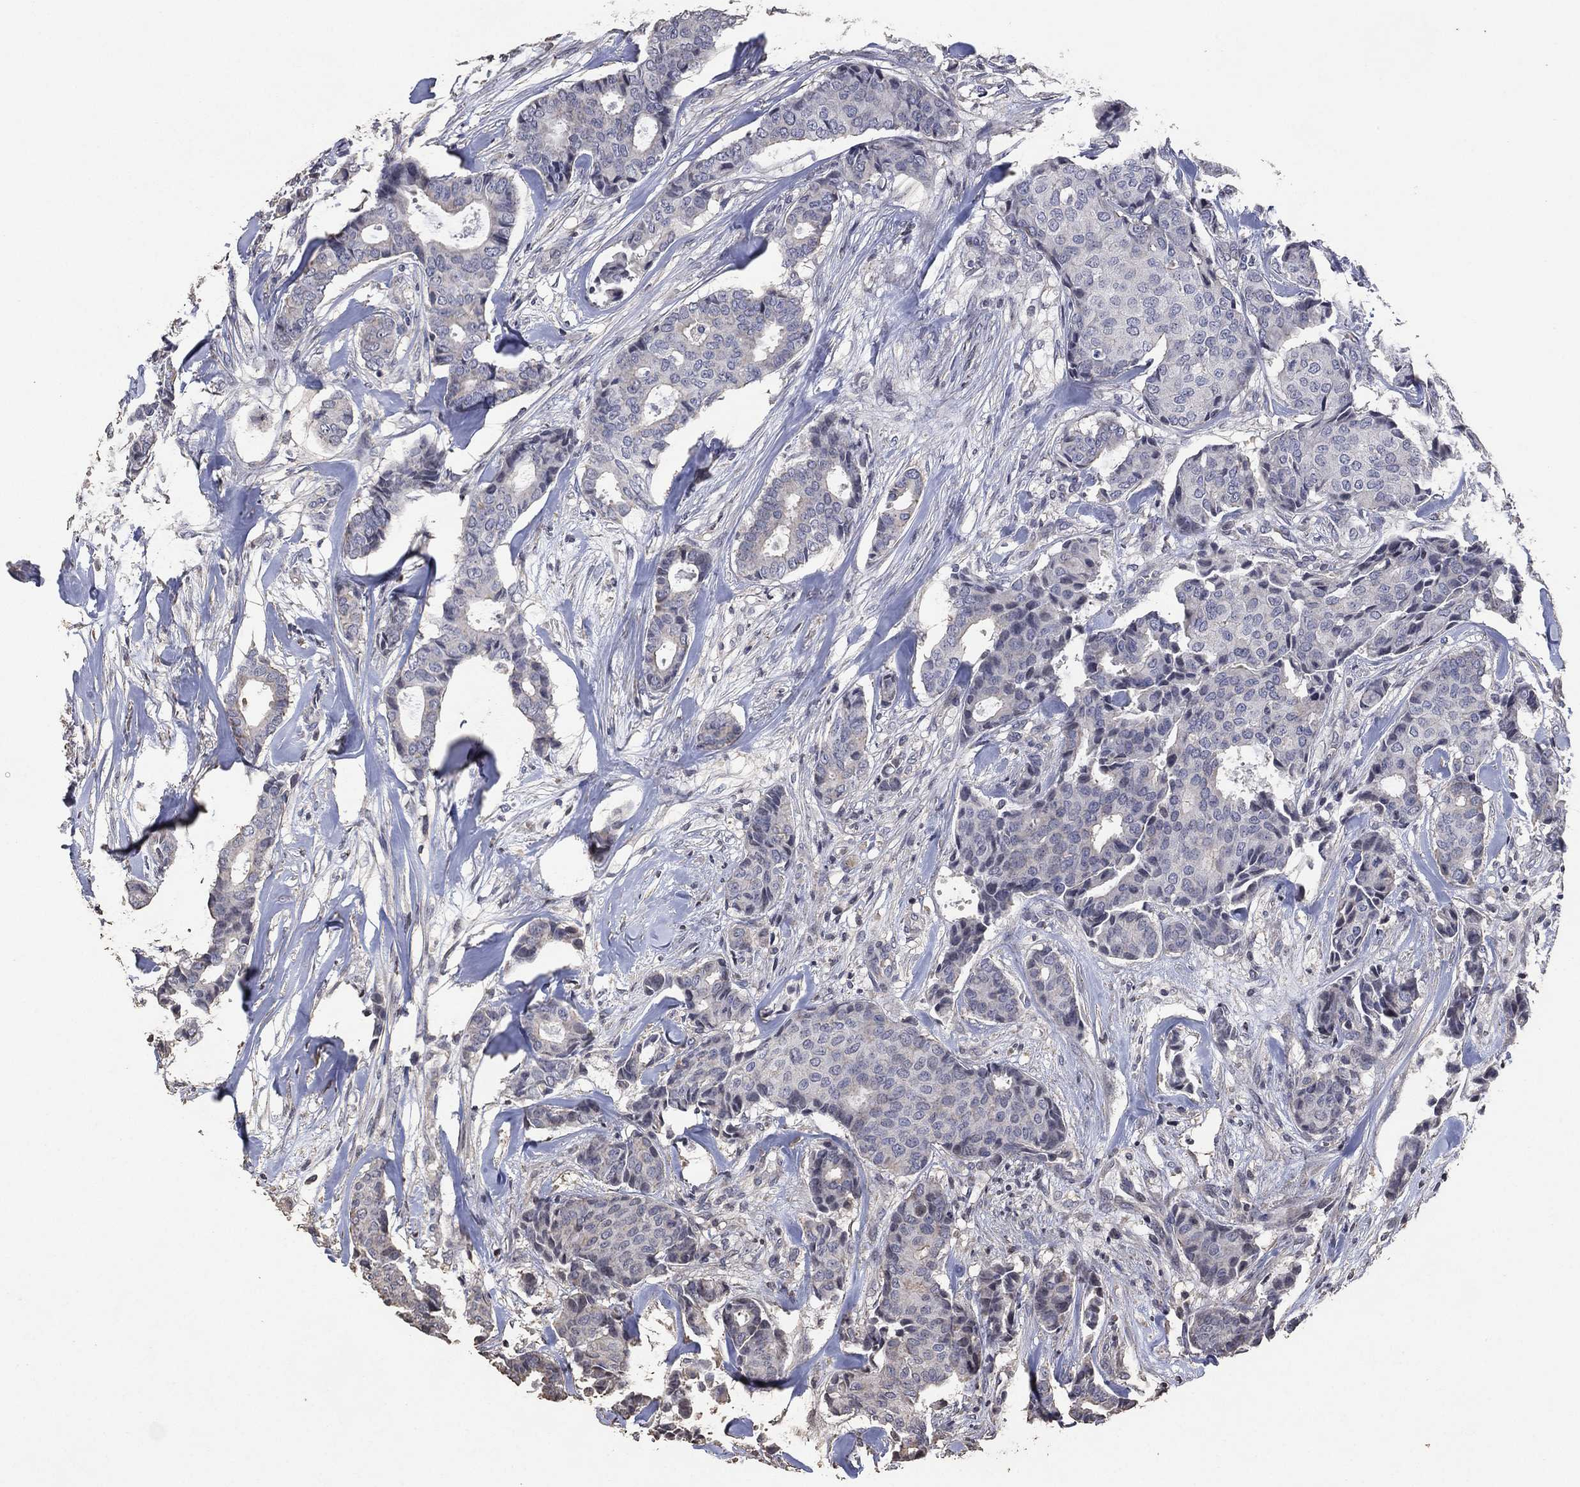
{"staining": {"intensity": "negative", "quantity": "none", "location": "none"}, "tissue": "breast cancer", "cell_type": "Tumor cells", "image_type": "cancer", "snomed": [{"axis": "morphology", "description": "Duct carcinoma"}, {"axis": "topography", "description": "Breast"}], "caption": "Breast cancer stained for a protein using IHC shows no expression tumor cells.", "gene": "ADPRHL1", "patient": {"sex": "female", "age": 75}}